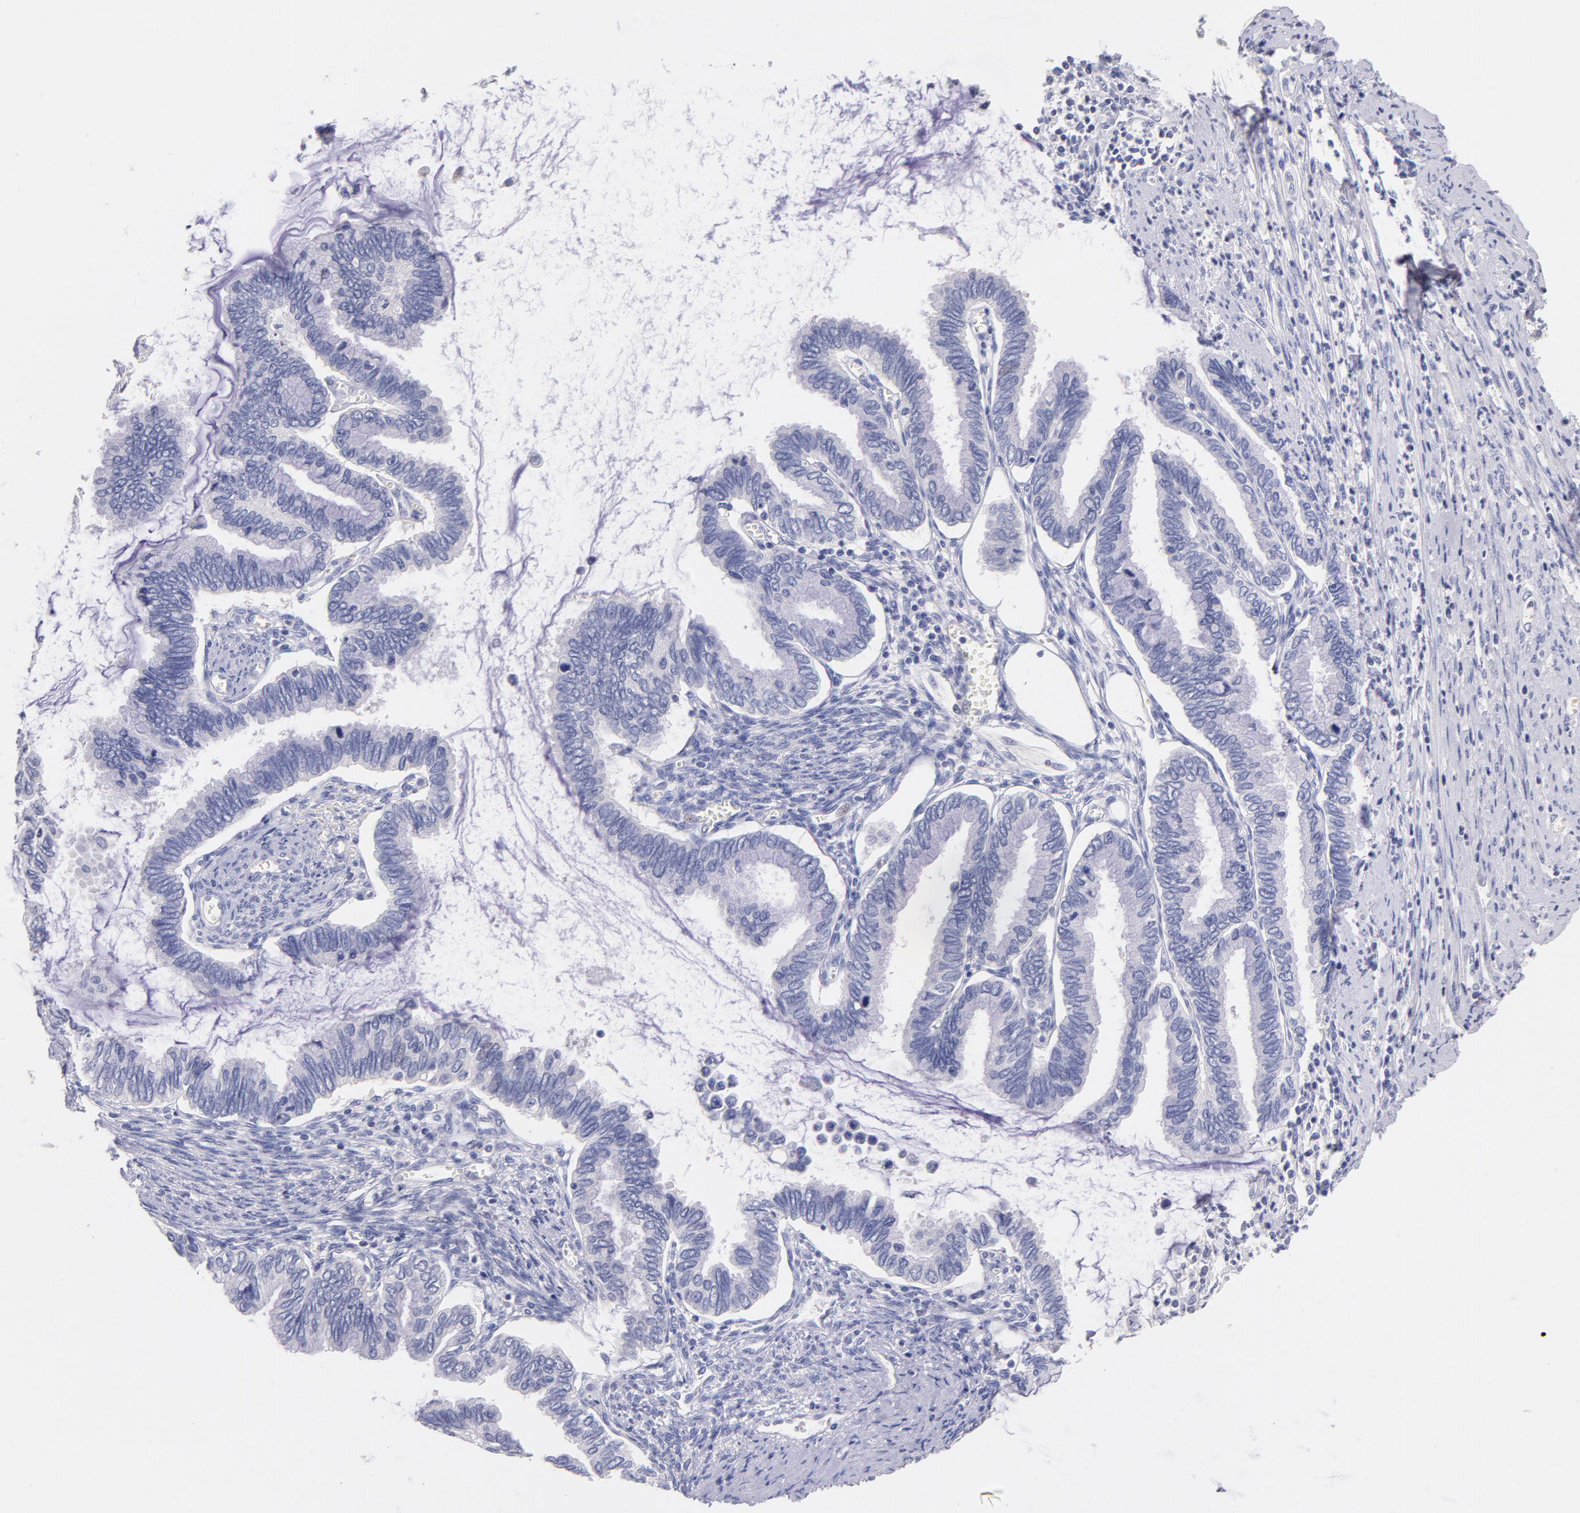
{"staining": {"intensity": "negative", "quantity": "none", "location": "none"}, "tissue": "cervical cancer", "cell_type": "Tumor cells", "image_type": "cancer", "snomed": [{"axis": "morphology", "description": "Adenocarcinoma, NOS"}, {"axis": "topography", "description": "Cervix"}], "caption": "Histopathology image shows no significant protein staining in tumor cells of cervical cancer (adenocarcinoma). (DAB (3,3'-diaminobenzidine) immunohistochemistry with hematoxylin counter stain).", "gene": "CD44", "patient": {"sex": "female", "age": 49}}